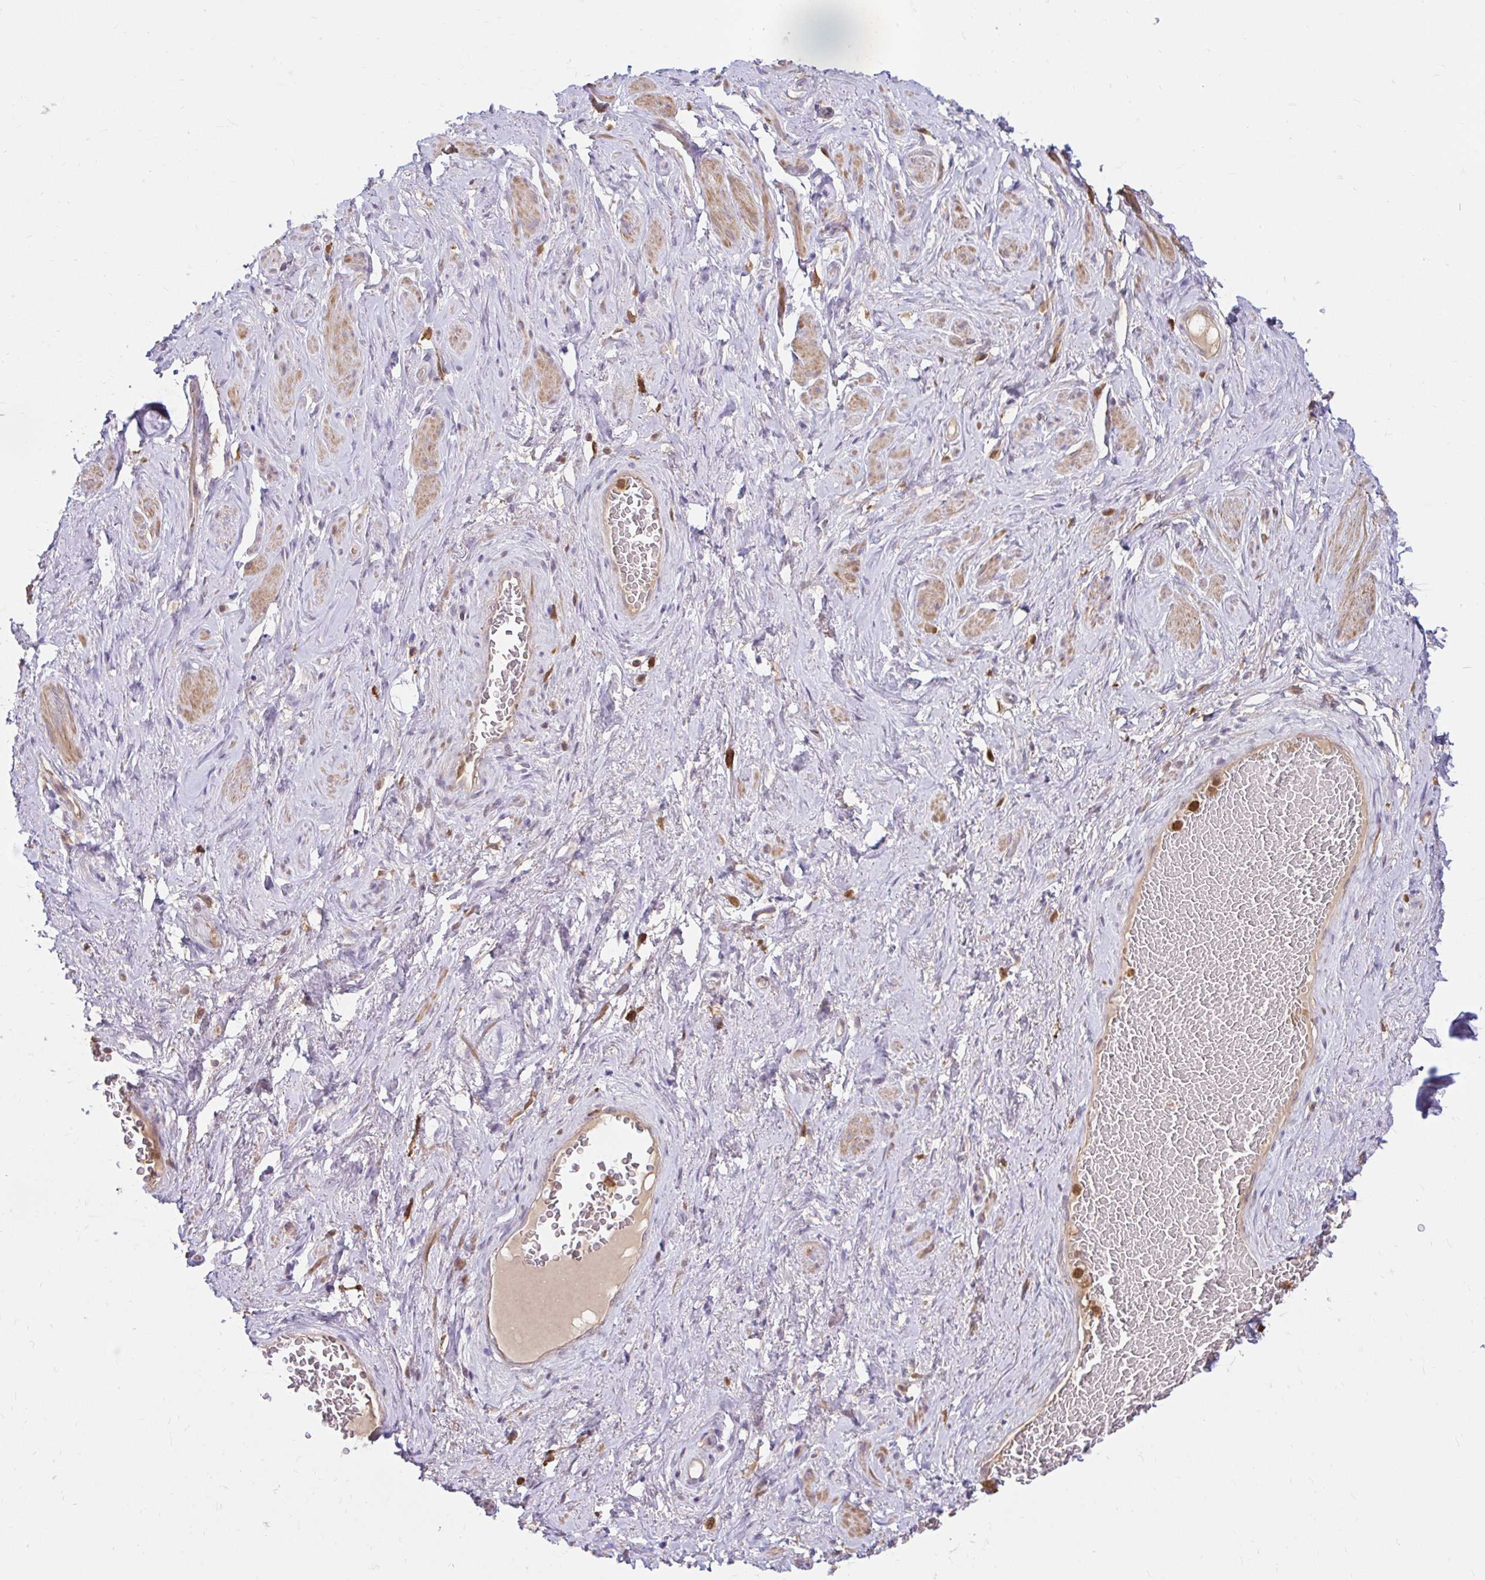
{"staining": {"intensity": "moderate", "quantity": "<25%", "location": "cytoplasmic/membranous"}, "tissue": "soft tissue", "cell_type": "Fibroblasts", "image_type": "normal", "snomed": [{"axis": "morphology", "description": "Normal tissue, NOS"}, {"axis": "topography", "description": "Vagina"}, {"axis": "topography", "description": "Peripheral nerve tissue"}], "caption": "Immunohistochemistry (IHC) photomicrograph of benign soft tissue stained for a protein (brown), which displays low levels of moderate cytoplasmic/membranous staining in about <25% of fibroblasts.", "gene": "PYCARD", "patient": {"sex": "female", "age": 71}}